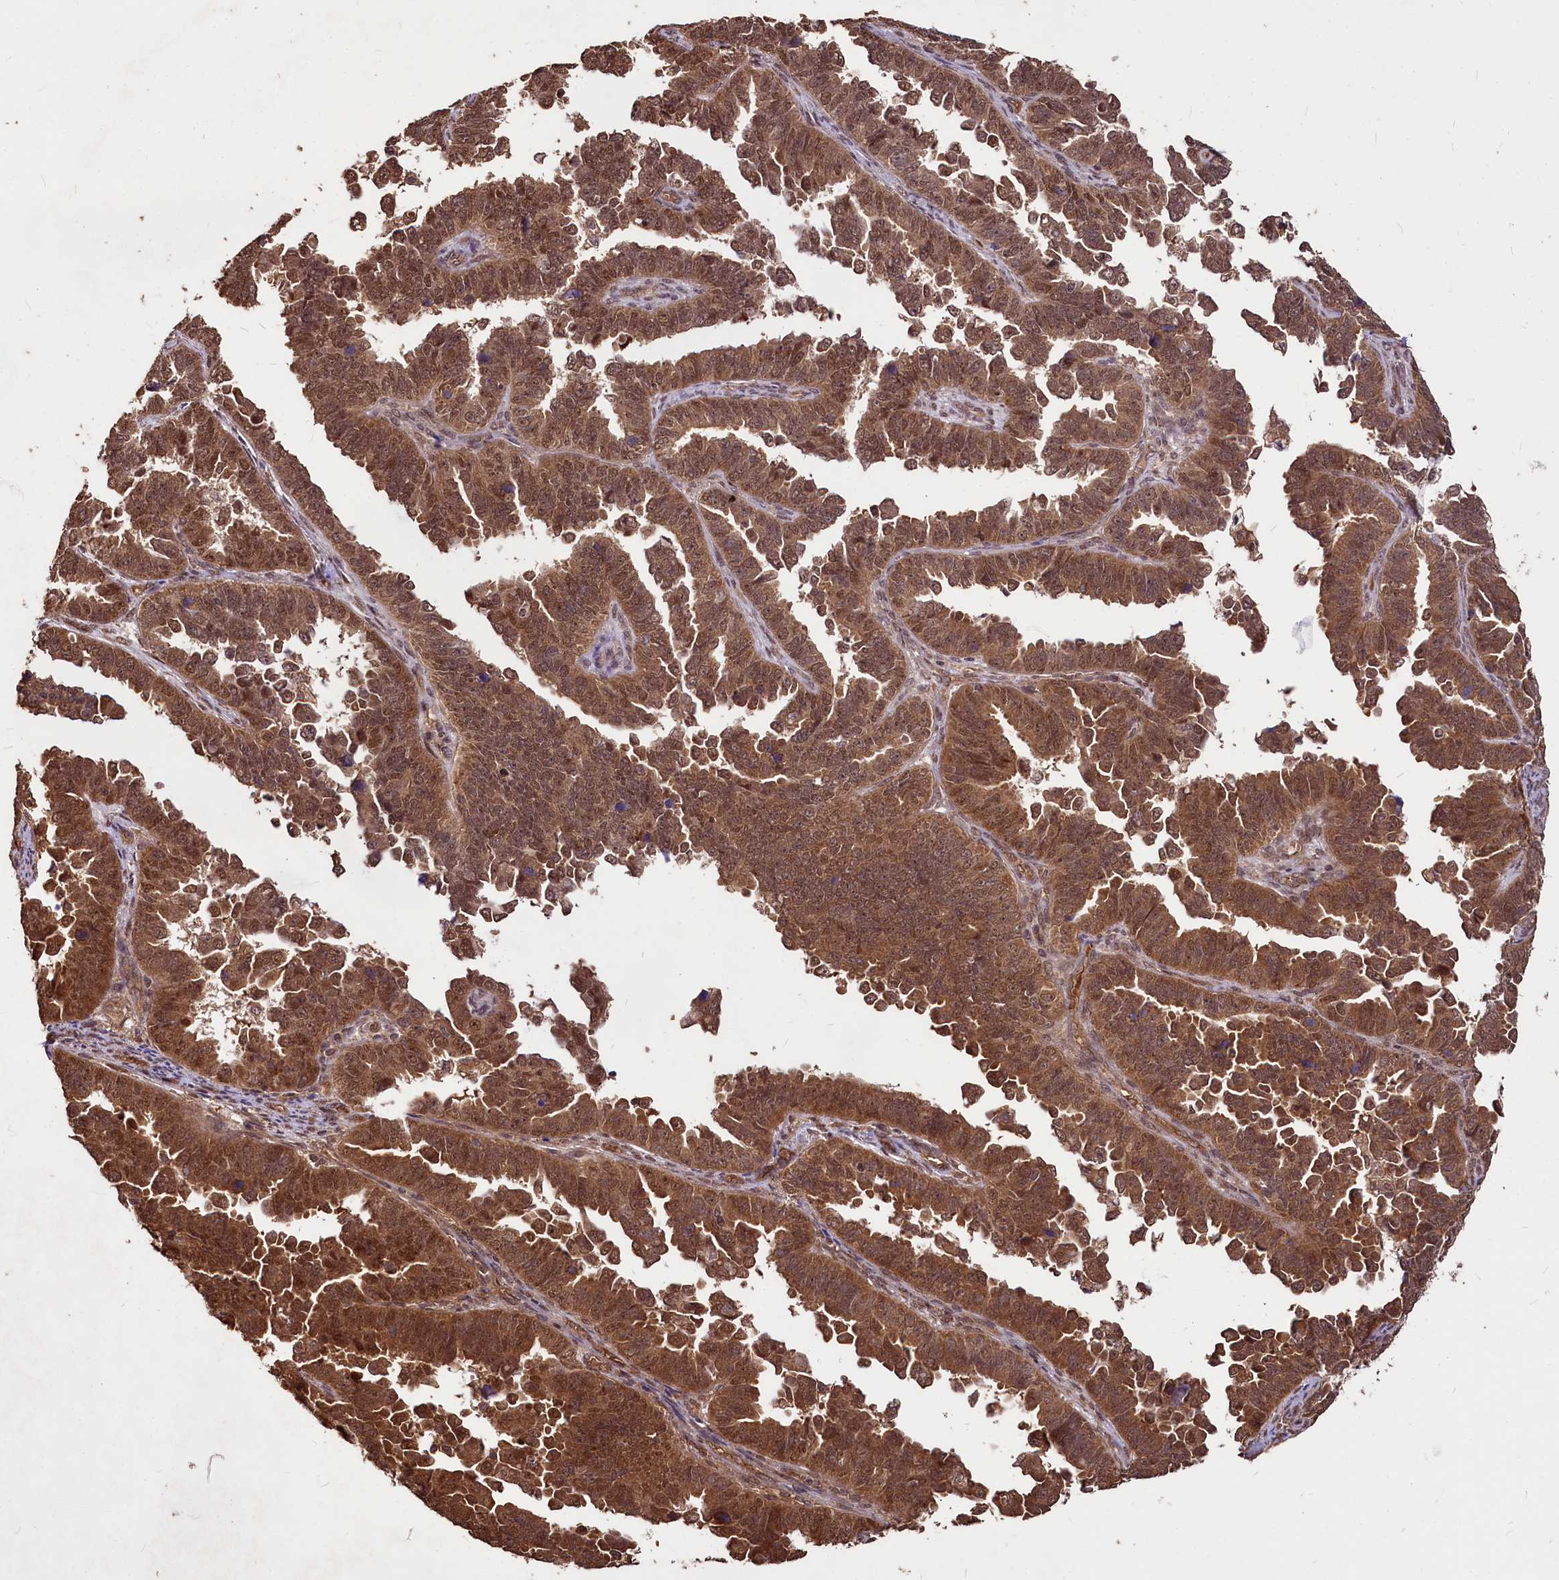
{"staining": {"intensity": "moderate", "quantity": ">75%", "location": "cytoplasmic/membranous,nuclear"}, "tissue": "endometrial cancer", "cell_type": "Tumor cells", "image_type": "cancer", "snomed": [{"axis": "morphology", "description": "Adenocarcinoma, NOS"}, {"axis": "topography", "description": "Endometrium"}], "caption": "Brown immunohistochemical staining in adenocarcinoma (endometrial) shows moderate cytoplasmic/membranous and nuclear positivity in approximately >75% of tumor cells.", "gene": "VPS51", "patient": {"sex": "female", "age": 75}}